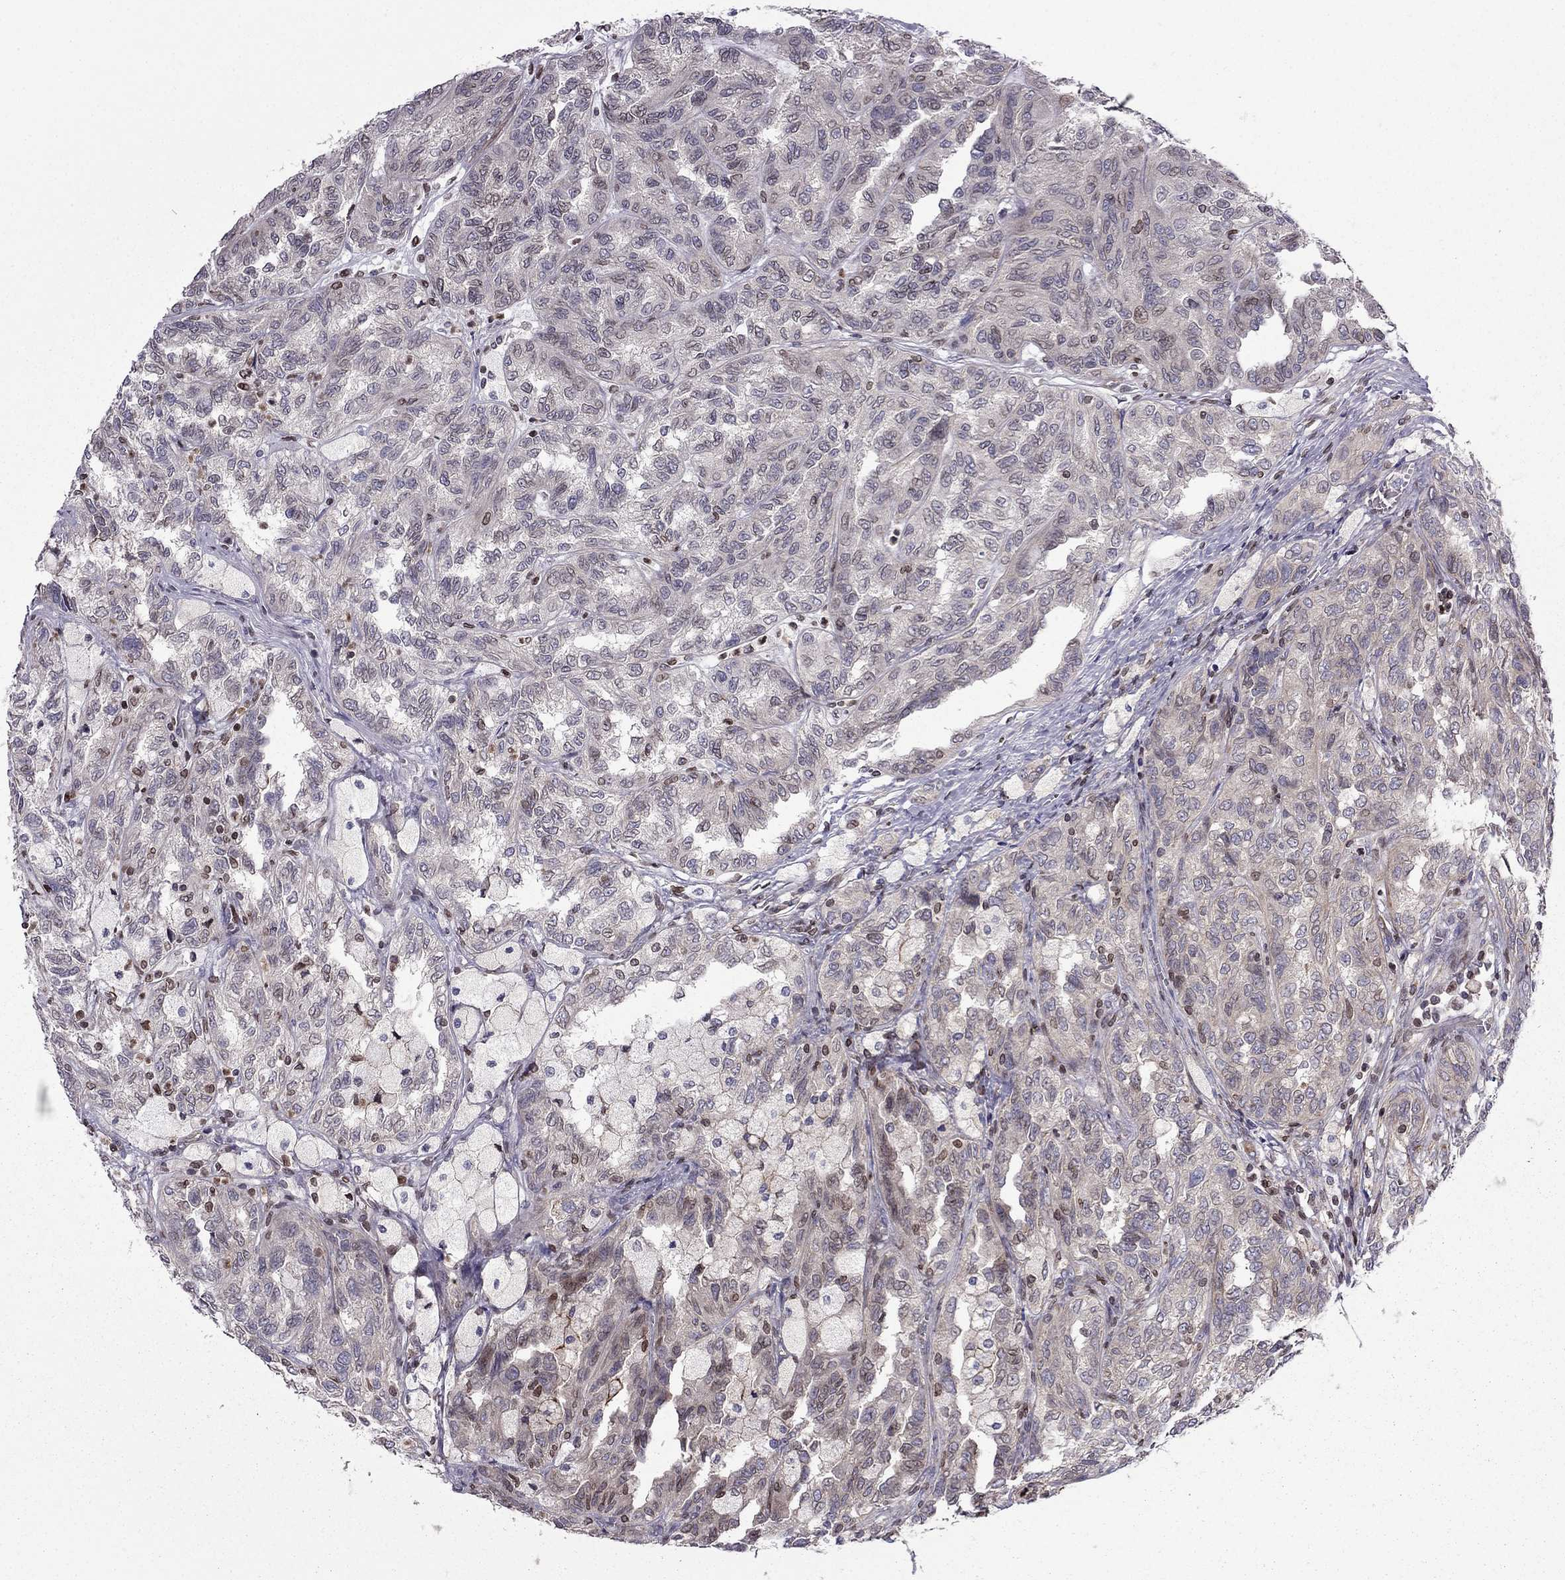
{"staining": {"intensity": "weak", "quantity": "25%-75%", "location": "cytoplasmic/membranous"}, "tissue": "renal cancer", "cell_type": "Tumor cells", "image_type": "cancer", "snomed": [{"axis": "morphology", "description": "Adenocarcinoma, NOS"}, {"axis": "topography", "description": "Kidney"}], "caption": "Immunohistochemical staining of human renal adenocarcinoma displays low levels of weak cytoplasmic/membranous protein positivity in about 25%-75% of tumor cells.", "gene": "CDC42BPA", "patient": {"sex": "male", "age": 79}}